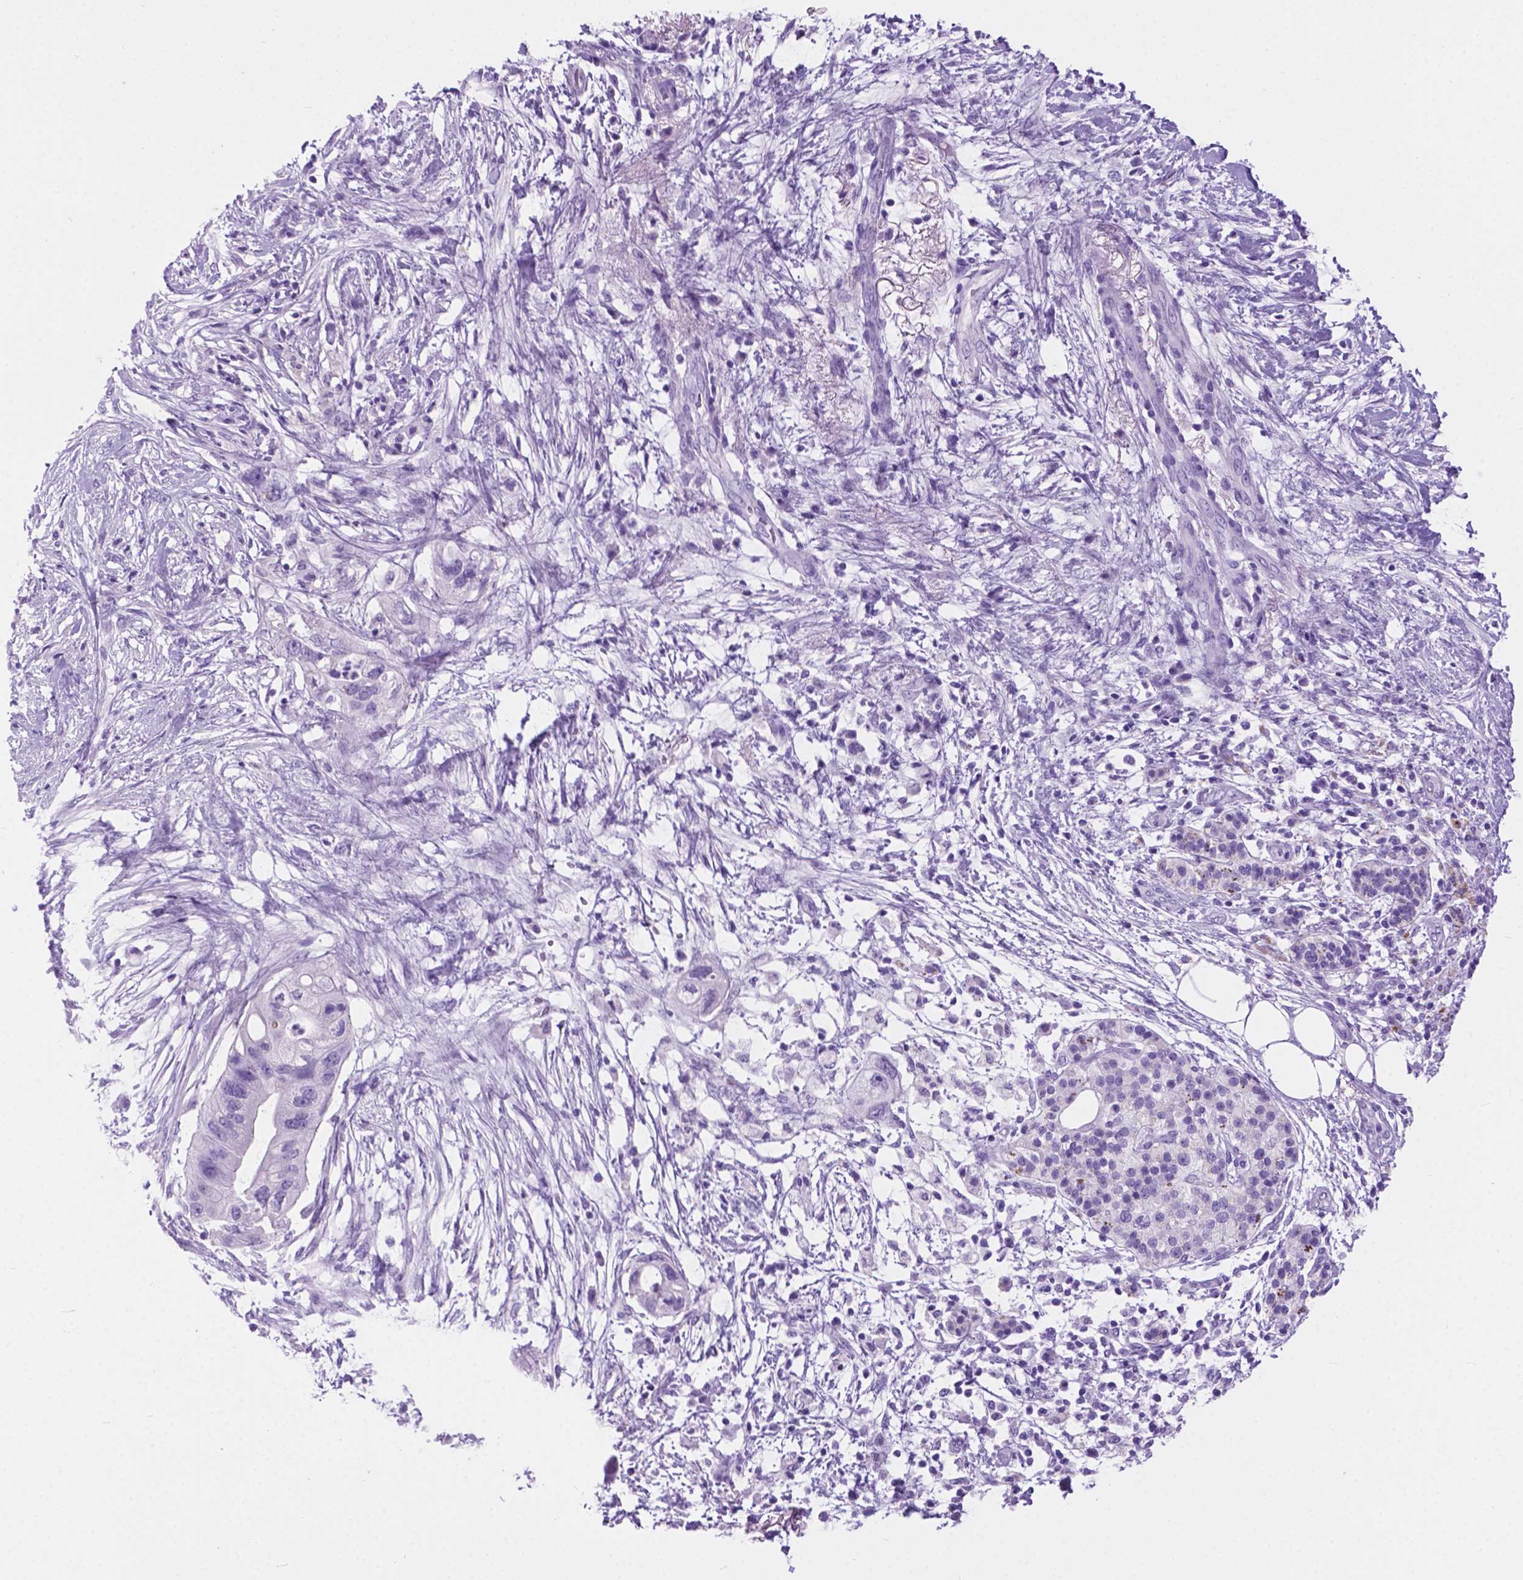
{"staining": {"intensity": "negative", "quantity": "none", "location": "none"}, "tissue": "pancreatic cancer", "cell_type": "Tumor cells", "image_type": "cancer", "snomed": [{"axis": "morphology", "description": "Adenocarcinoma, NOS"}, {"axis": "topography", "description": "Pancreas"}], "caption": "This histopathology image is of adenocarcinoma (pancreatic) stained with IHC to label a protein in brown with the nuclei are counter-stained blue. There is no positivity in tumor cells. The staining was performed using DAB to visualize the protein expression in brown, while the nuclei were stained in blue with hematoxylin (Magnification: 20x).", "gene": "ARMS2", "patient": {"sex": "female", "age": 72}}